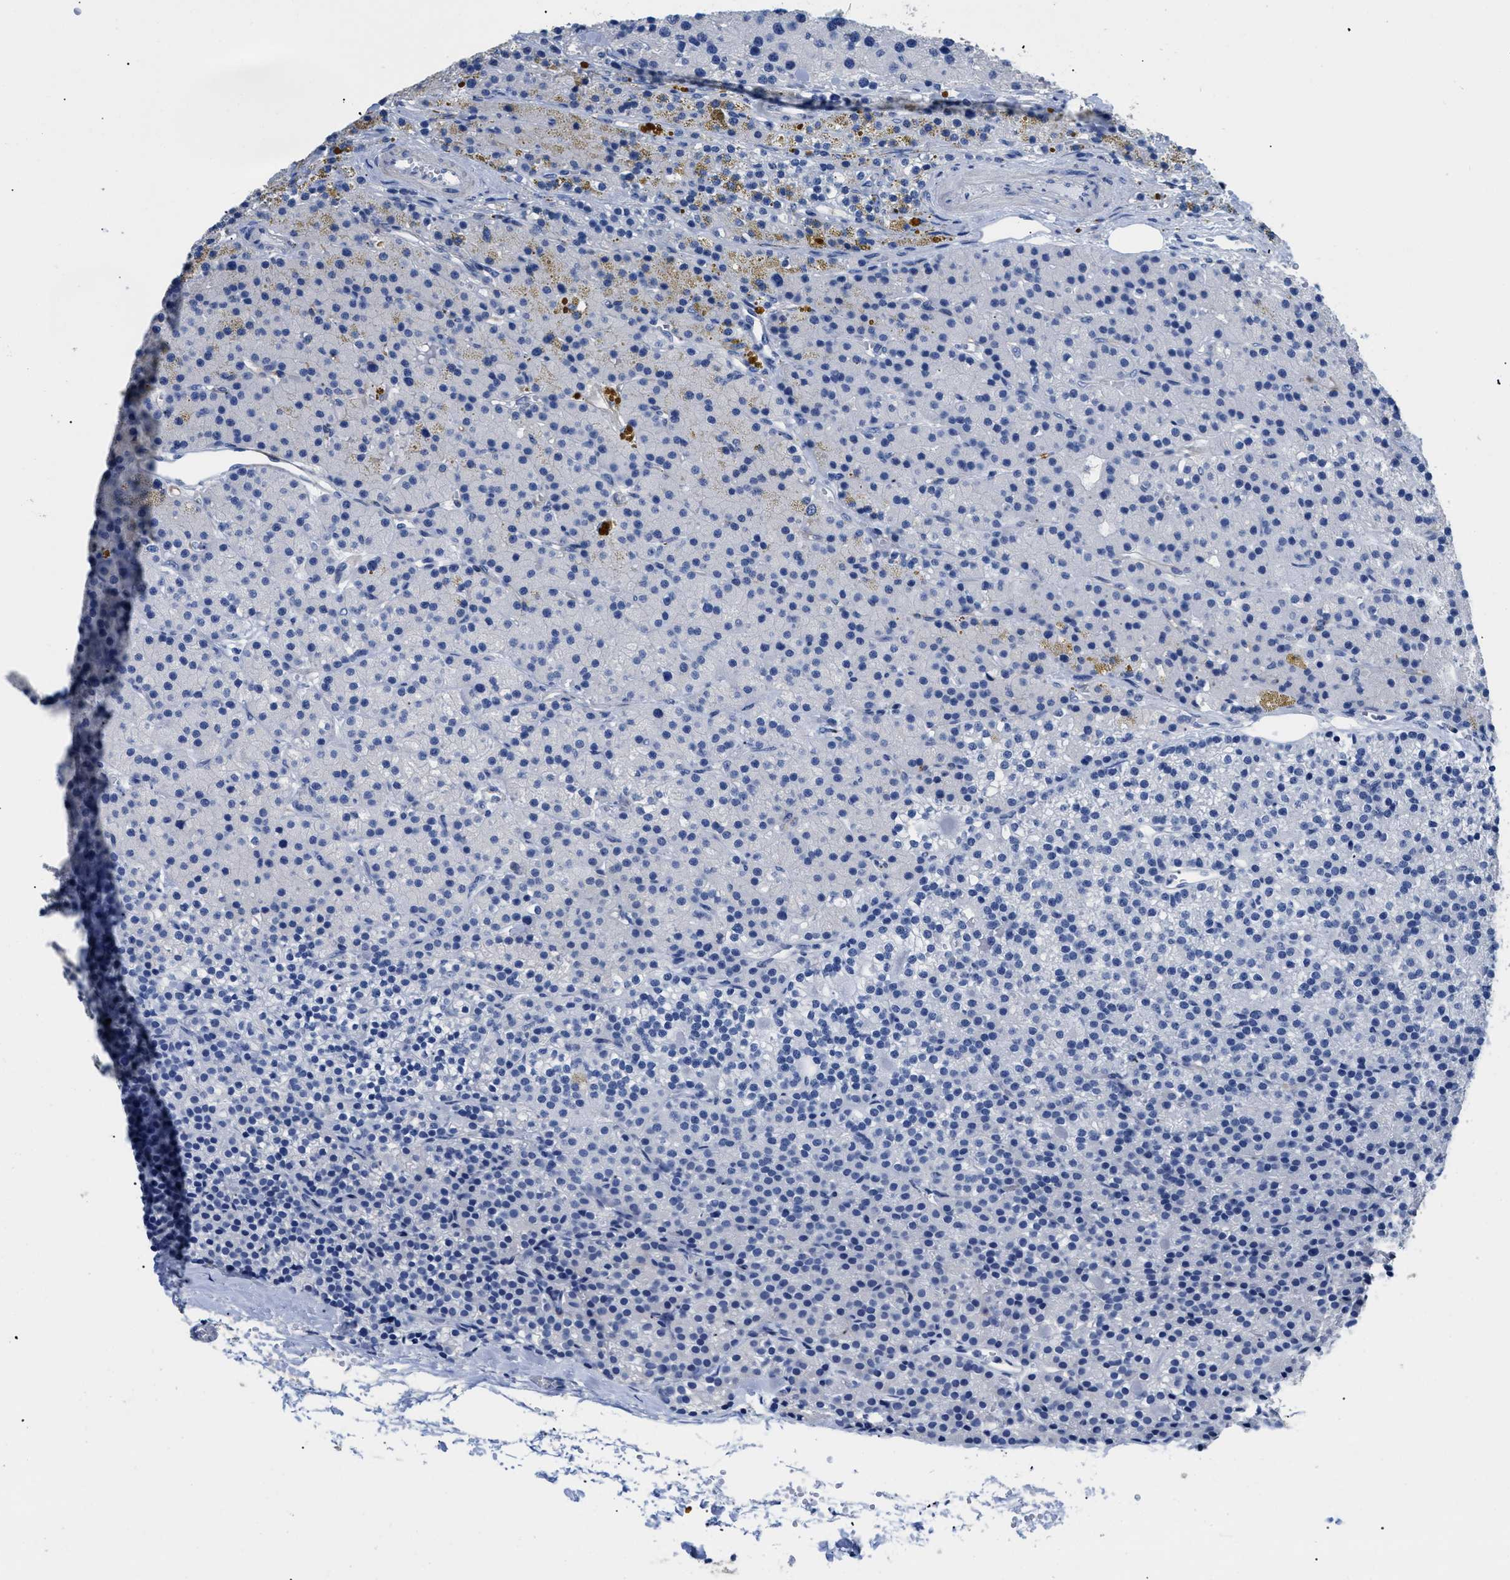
{"staining": {"intensity": "negative", "quantity": "none", "location": "none"}, "tissue": "parathyroid gland", "cell_type": "Glandular cells", "image_type": "normal", "snomed": [{"axis": "morphology", "description": "Normal tissue, NOS"}, {"axis": "morphology", "description": "Adenoma, NOS"}, {"axis": "topography", "description": "Parathyroid gland"}], "caption": "Unremarkable parathyroid gland was stained to show a protein in brown. There is no significant staining in glandular cells. (DAB (3,3'-diaminobenzidine) IHC visualized using brightfield microscopy, high magnification).", "gene": "DLC1", "patient": {"sex": "male", "age": 75}}